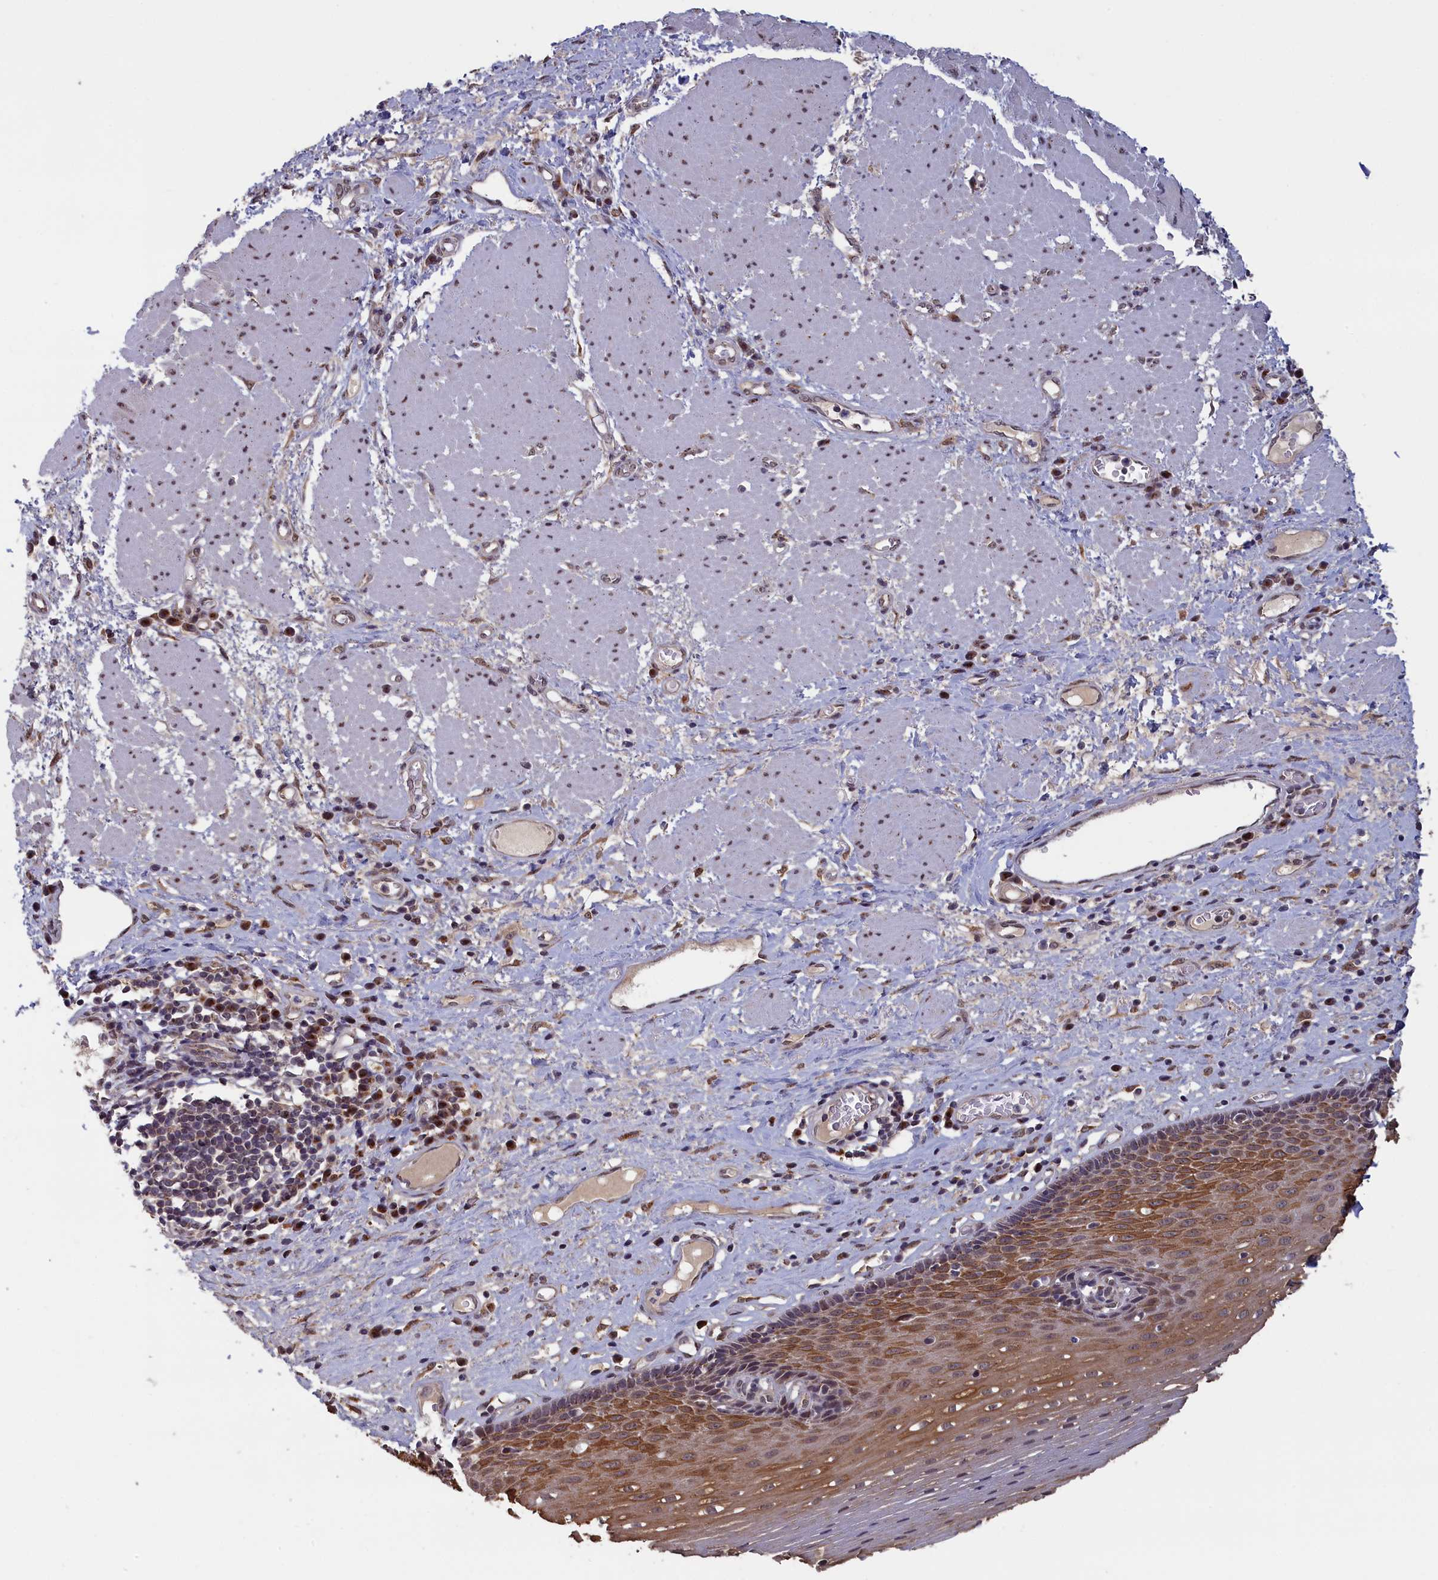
{"staining": {"intensity": "strong", "quantity": ">75%", "location": "cytoplasmic/membranous"}, "tissue": "esophagus", "cell_type": "Squamous epithelial cells", "image_type": "normal", "snomed": [{"axis": "morphology", "description": "Normal tissue, NOS"}, {"axis": "morphology", "description": "Adenocarcinoma, NOS"}, {"axis": "topography", "description": "Esophagus"}], "caption": "A high-resolution histopathology image shows immunohistochemistry staining of benign esophagus, which displays strong cytoplasmic/membranous staining in approximately >75% of squamous epithelial cells. The staining was performed using DAB to visualize the protein expression in brown, while the nuclei were stained in blue with hematoxylin (Magnification: 20x).", "gene": "PIGQ", "patient": {"sex": "male", "age": 62}}